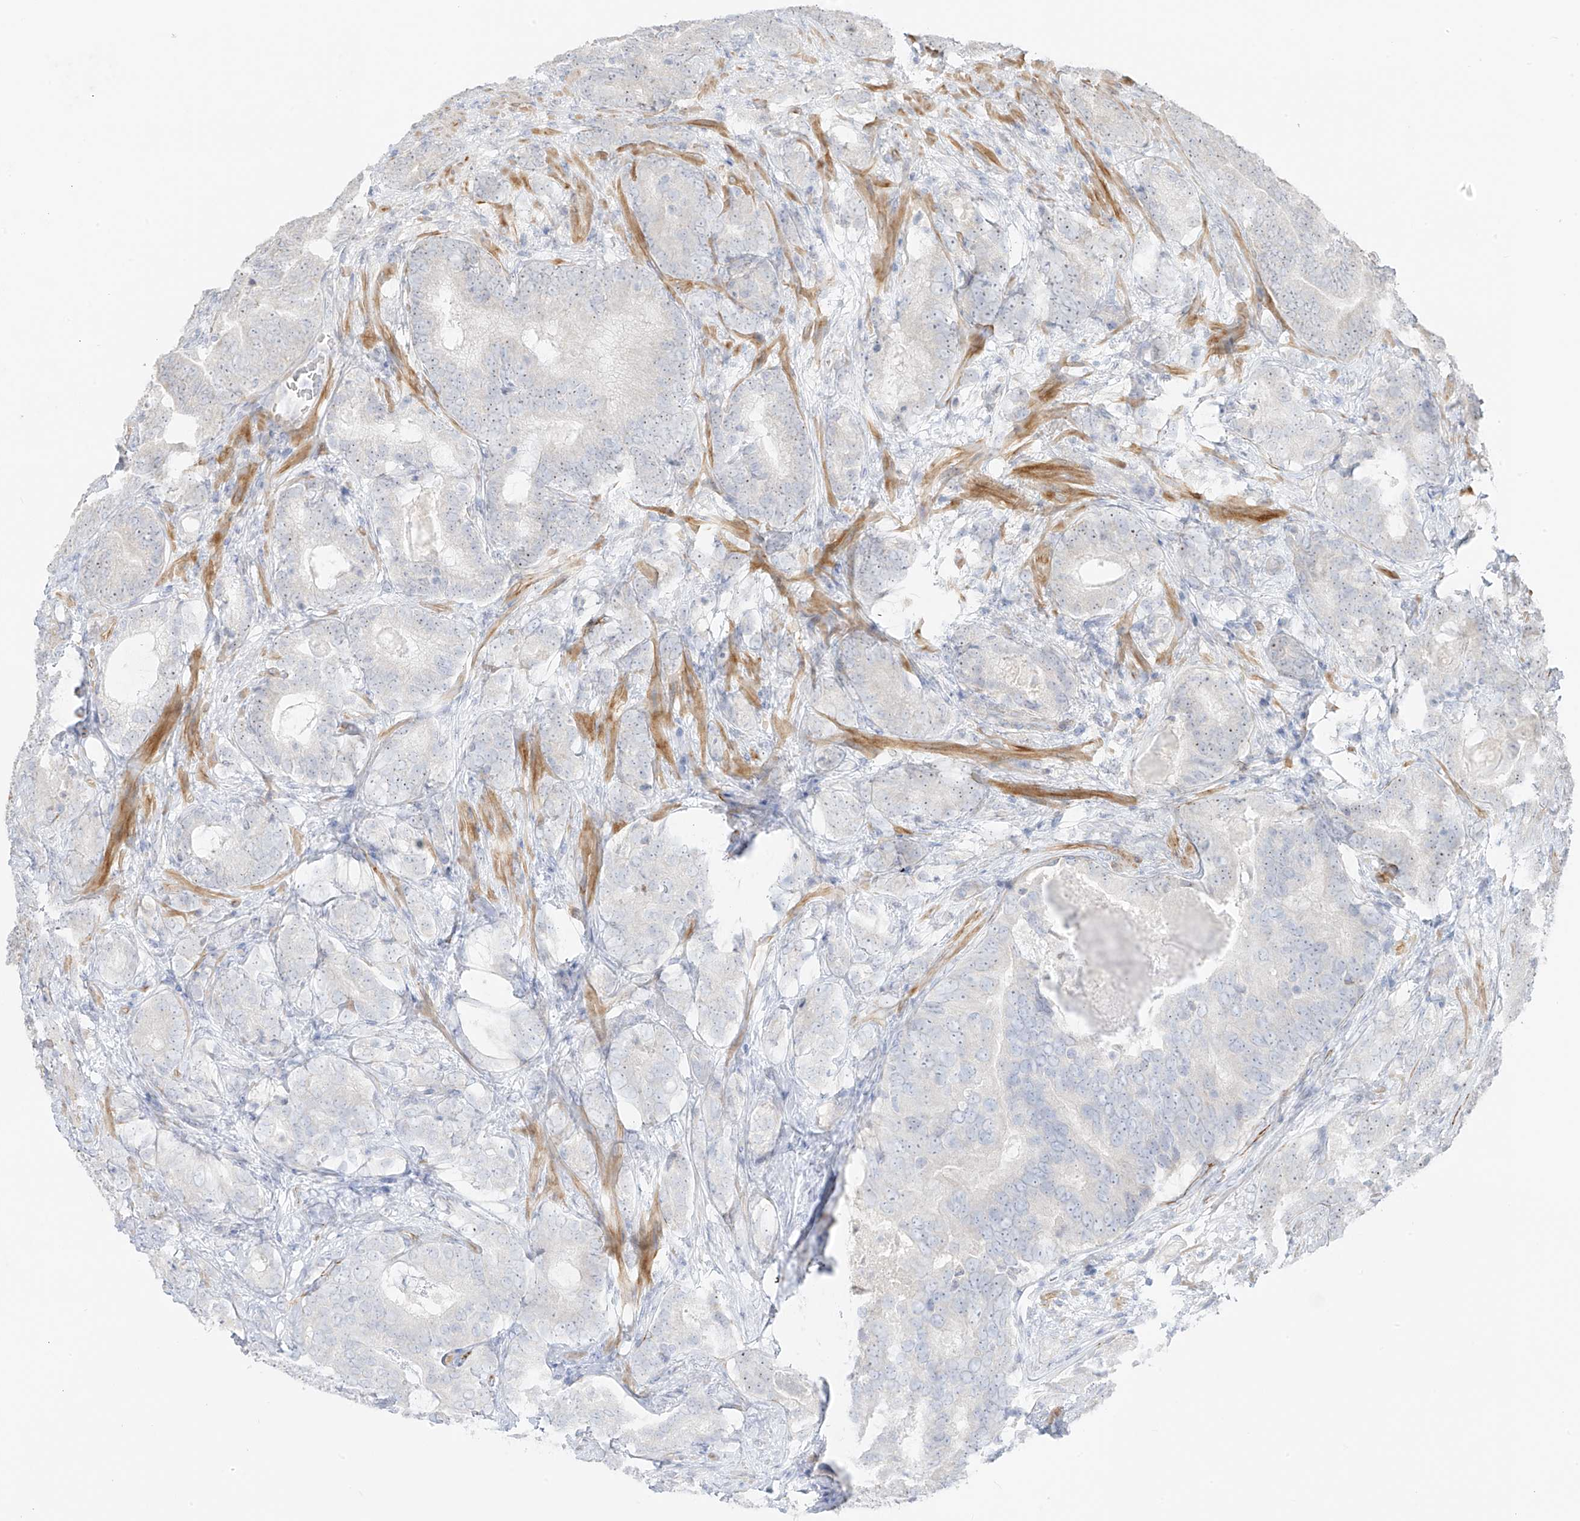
{"staining": {"intensity": "negative", "quantity": "none", "location": "none"}, "tissue": "prostate cancer", "cell_type": "Tumor cells", "image_type": "cancer", "snomed": [{"axis": "morphology", "description": "Adenocarcinoma, High grade"}, {"axis": "topography", "description": "Prostate"}], "caption": "Immunohistochemistry of prostate cancer (high-grade adenocarcinoma) reveals no staining in tumor cells.", "gene": "C11orf87", "patient": {"sex": "male", "age": 66}}